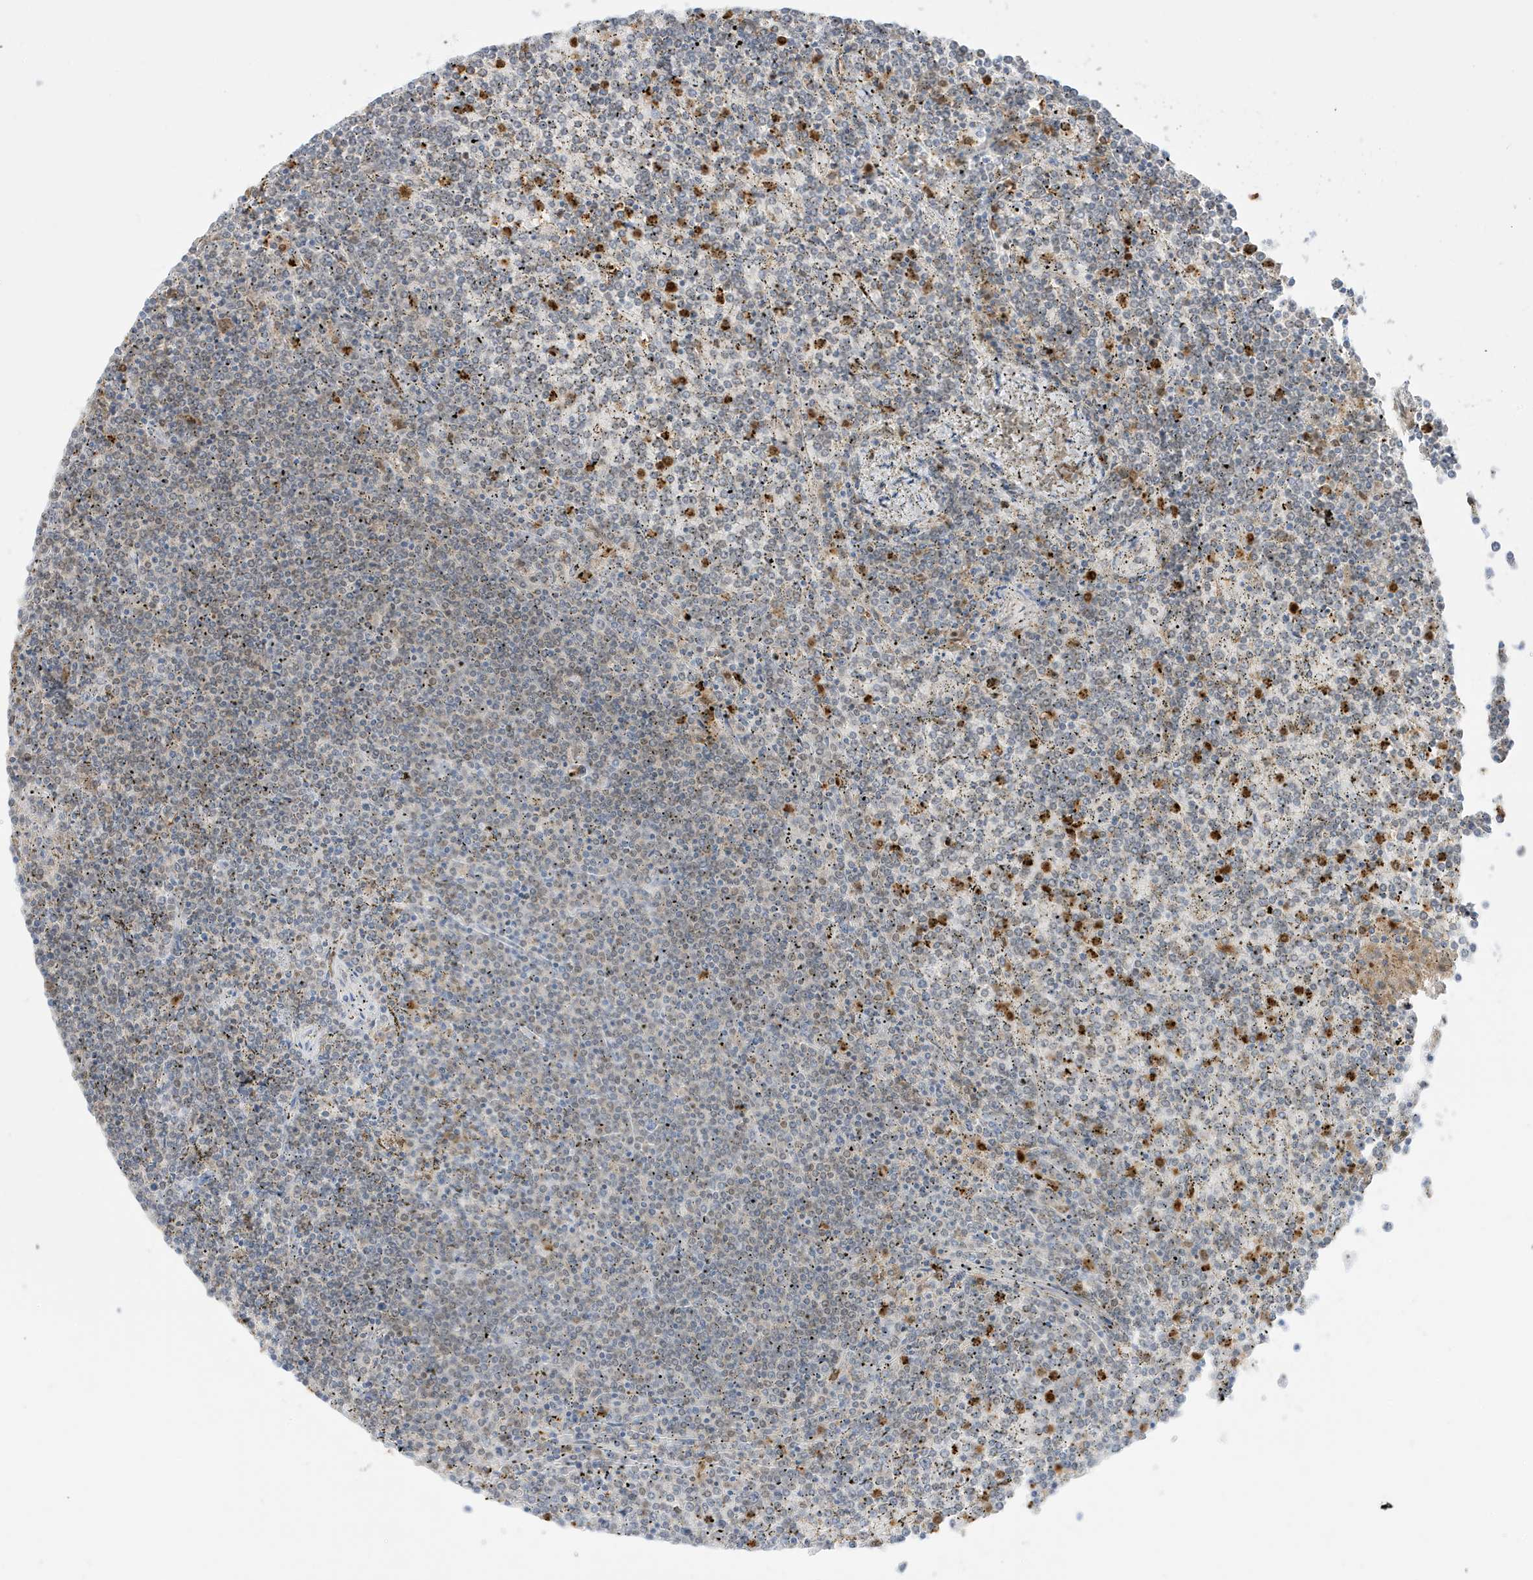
{"staining": {"intensity": "negative", "quantity": "none", "location": "none"}, "tissue": "lymphoma", "cell_type": "Tumor cells", "image_type": "cancer", "snomed": [{"axis": "morphology", "description": "Malignant lymphoma, non-Hodgkin's type, Low grade"}, {"axis": "topography", "description": "Spleen"}], "caption": "DAB immunohistochemical staining of lymphoma exhibits no significant staining in tumor cells.", "gene": "GCA", "patient": {"sex": "female", "age": 19}}